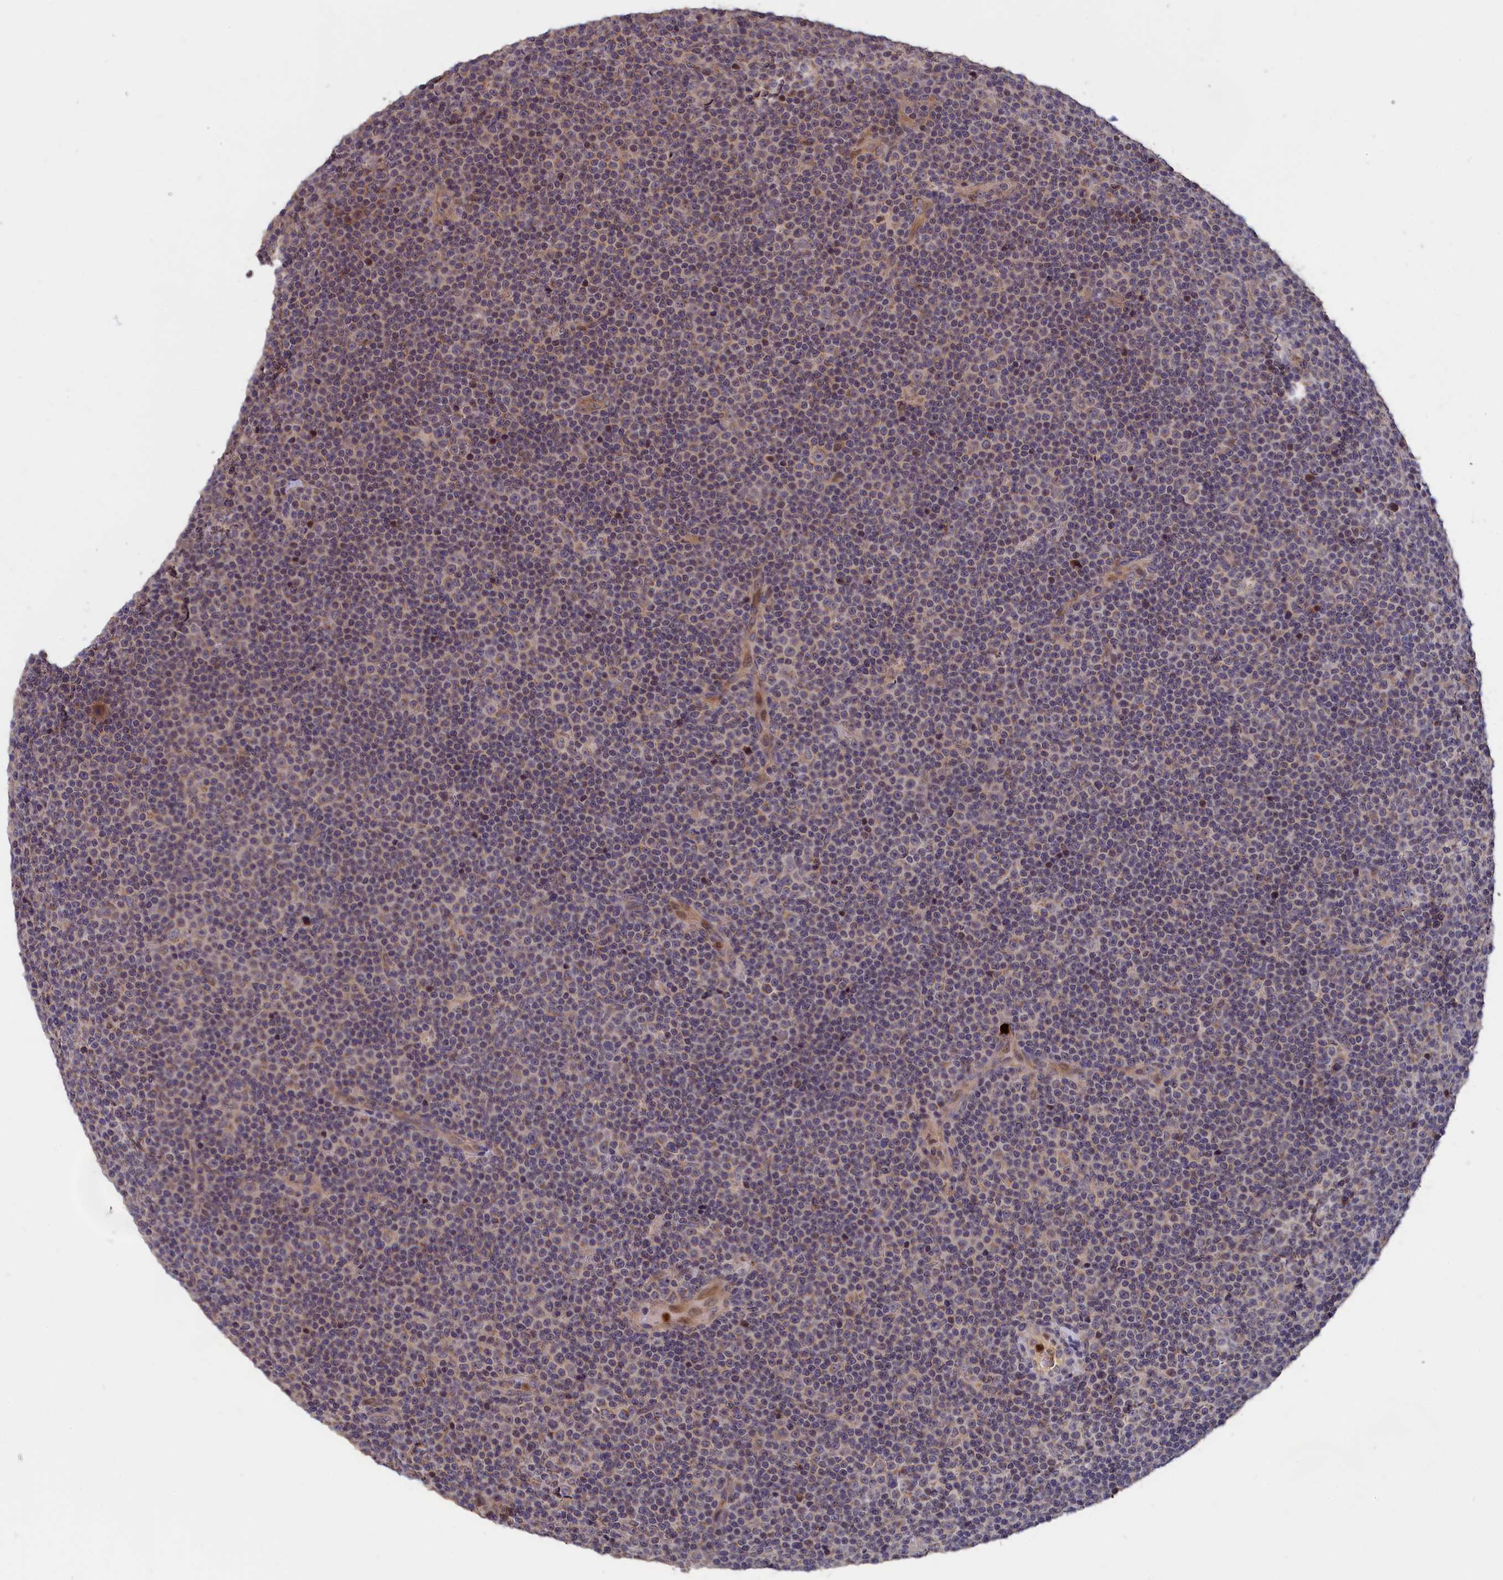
{"staining": {"intensity": "weak", "quantity": "<25%", "location": "cytoplasmic/membranous"}, "tissue": "lymphoma", "cell_type": "Tumor cells", "image_type": "cancer", "snomed": [{"axis": "morphology", "description": "Malignant lymphoma, non-Hodgkin's type, Low grade"}, {"axis": "topography", "description": "Lymph node"}], "caption": "A high-resolution image shows IHC staining of lymphoma, which reveals no significant positivity in tumor cells.", "gene": "EPB41L4B", "patient": {"sex": "female", "age": 67}}